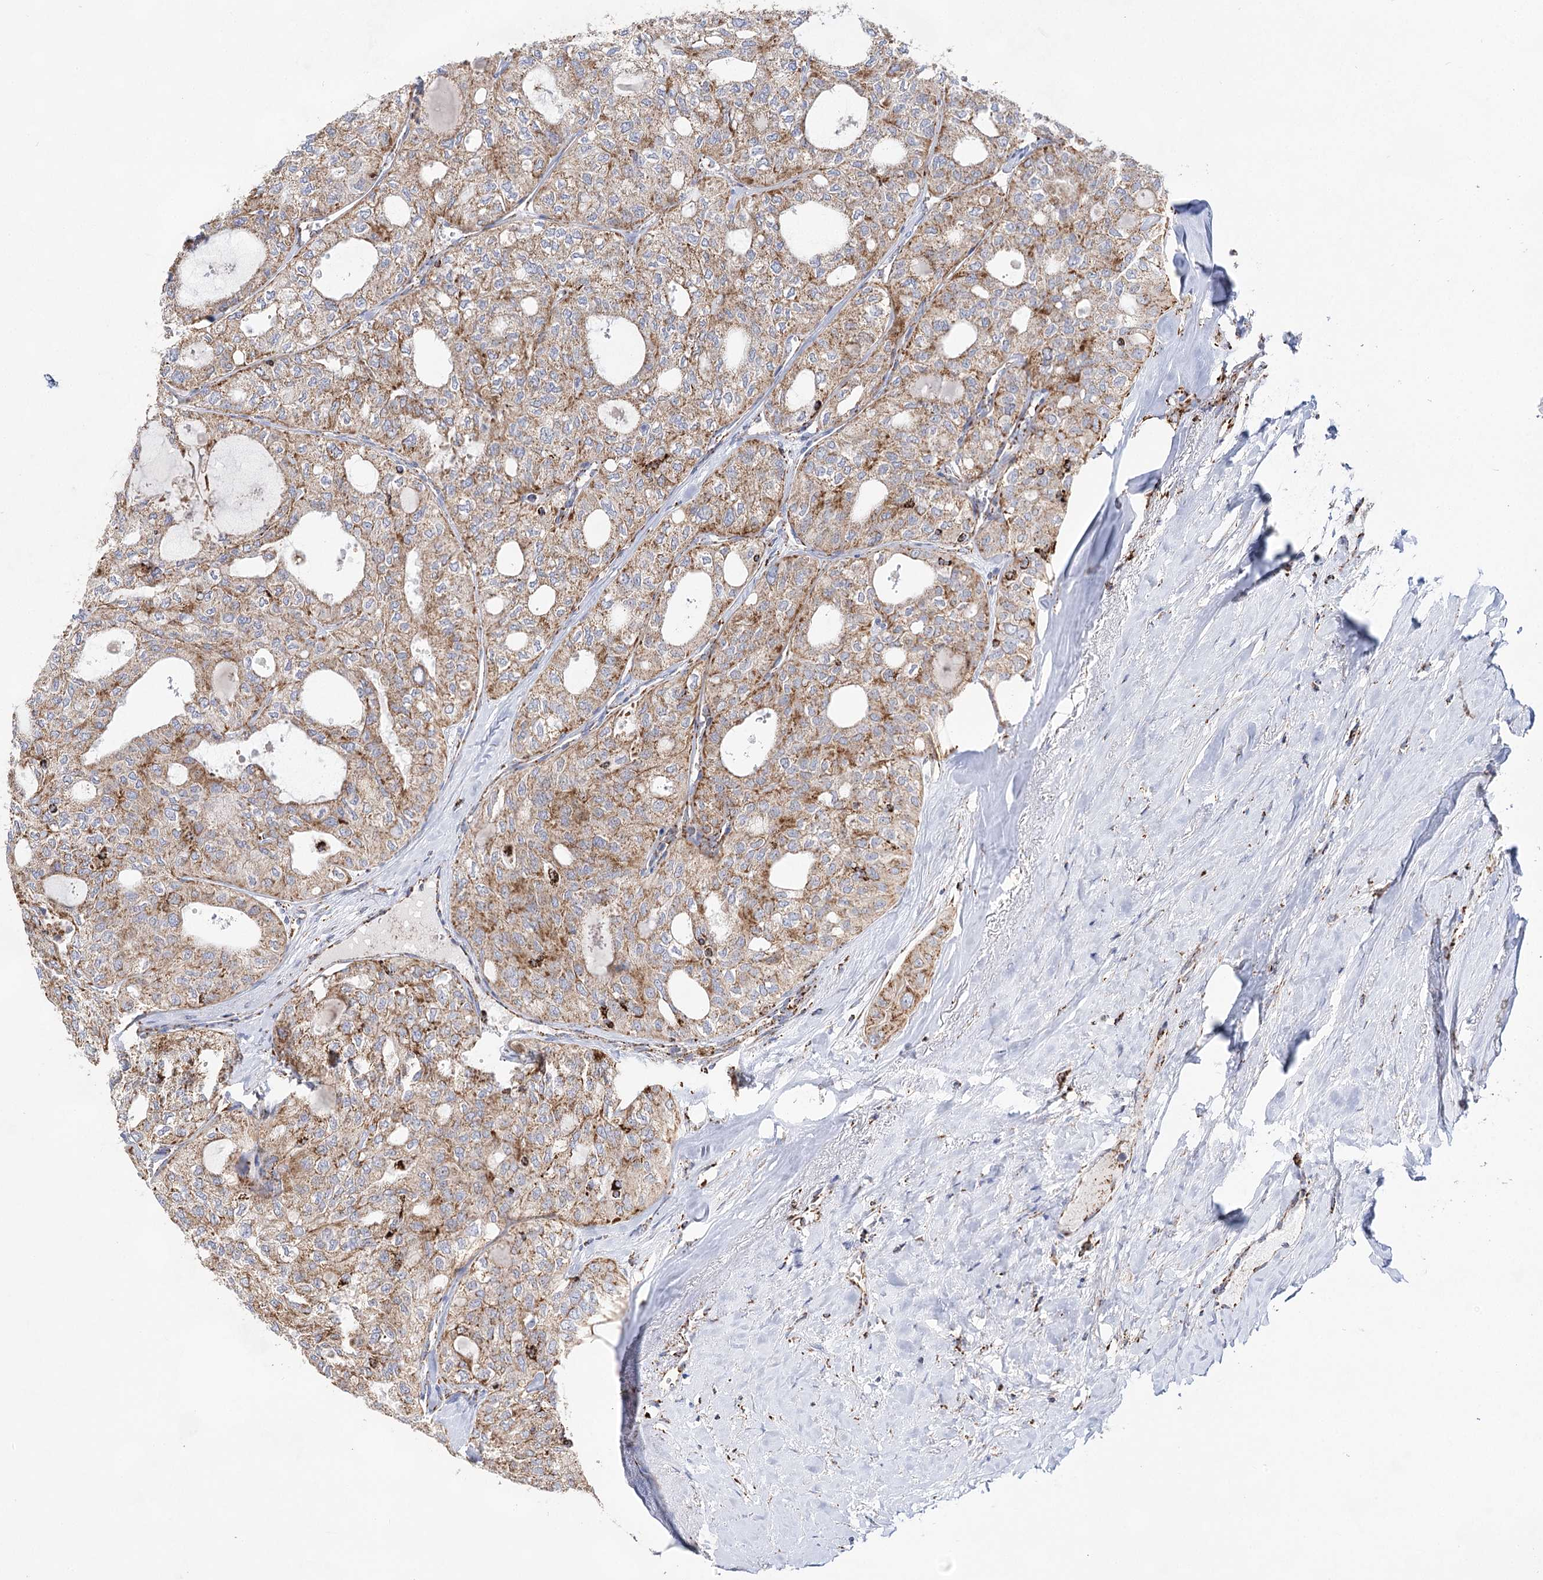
{"staining": {"intensity": "moderate", "quantity": ">75%", "location": "cytoplasmic/membranous"}, "tissue": "thyroid cancer", "cell_type": "Tumor cells", "image_type": "cancer", "snomed": [{"axis": "morphology", "description": "Follicular adenoma carcinoma, NOS"}, {"axis": "topography", "description": "Thyroid gland"}], "caption": "Thyroid cancer (follicular adenoma carcinoma) stained with a brown dye exhibits moderate cytoplasmic/membranous positive positivity in about >75% of tumor cells.", "gene": "NADK2", "patient": {"sex": "male", "age": 75}}